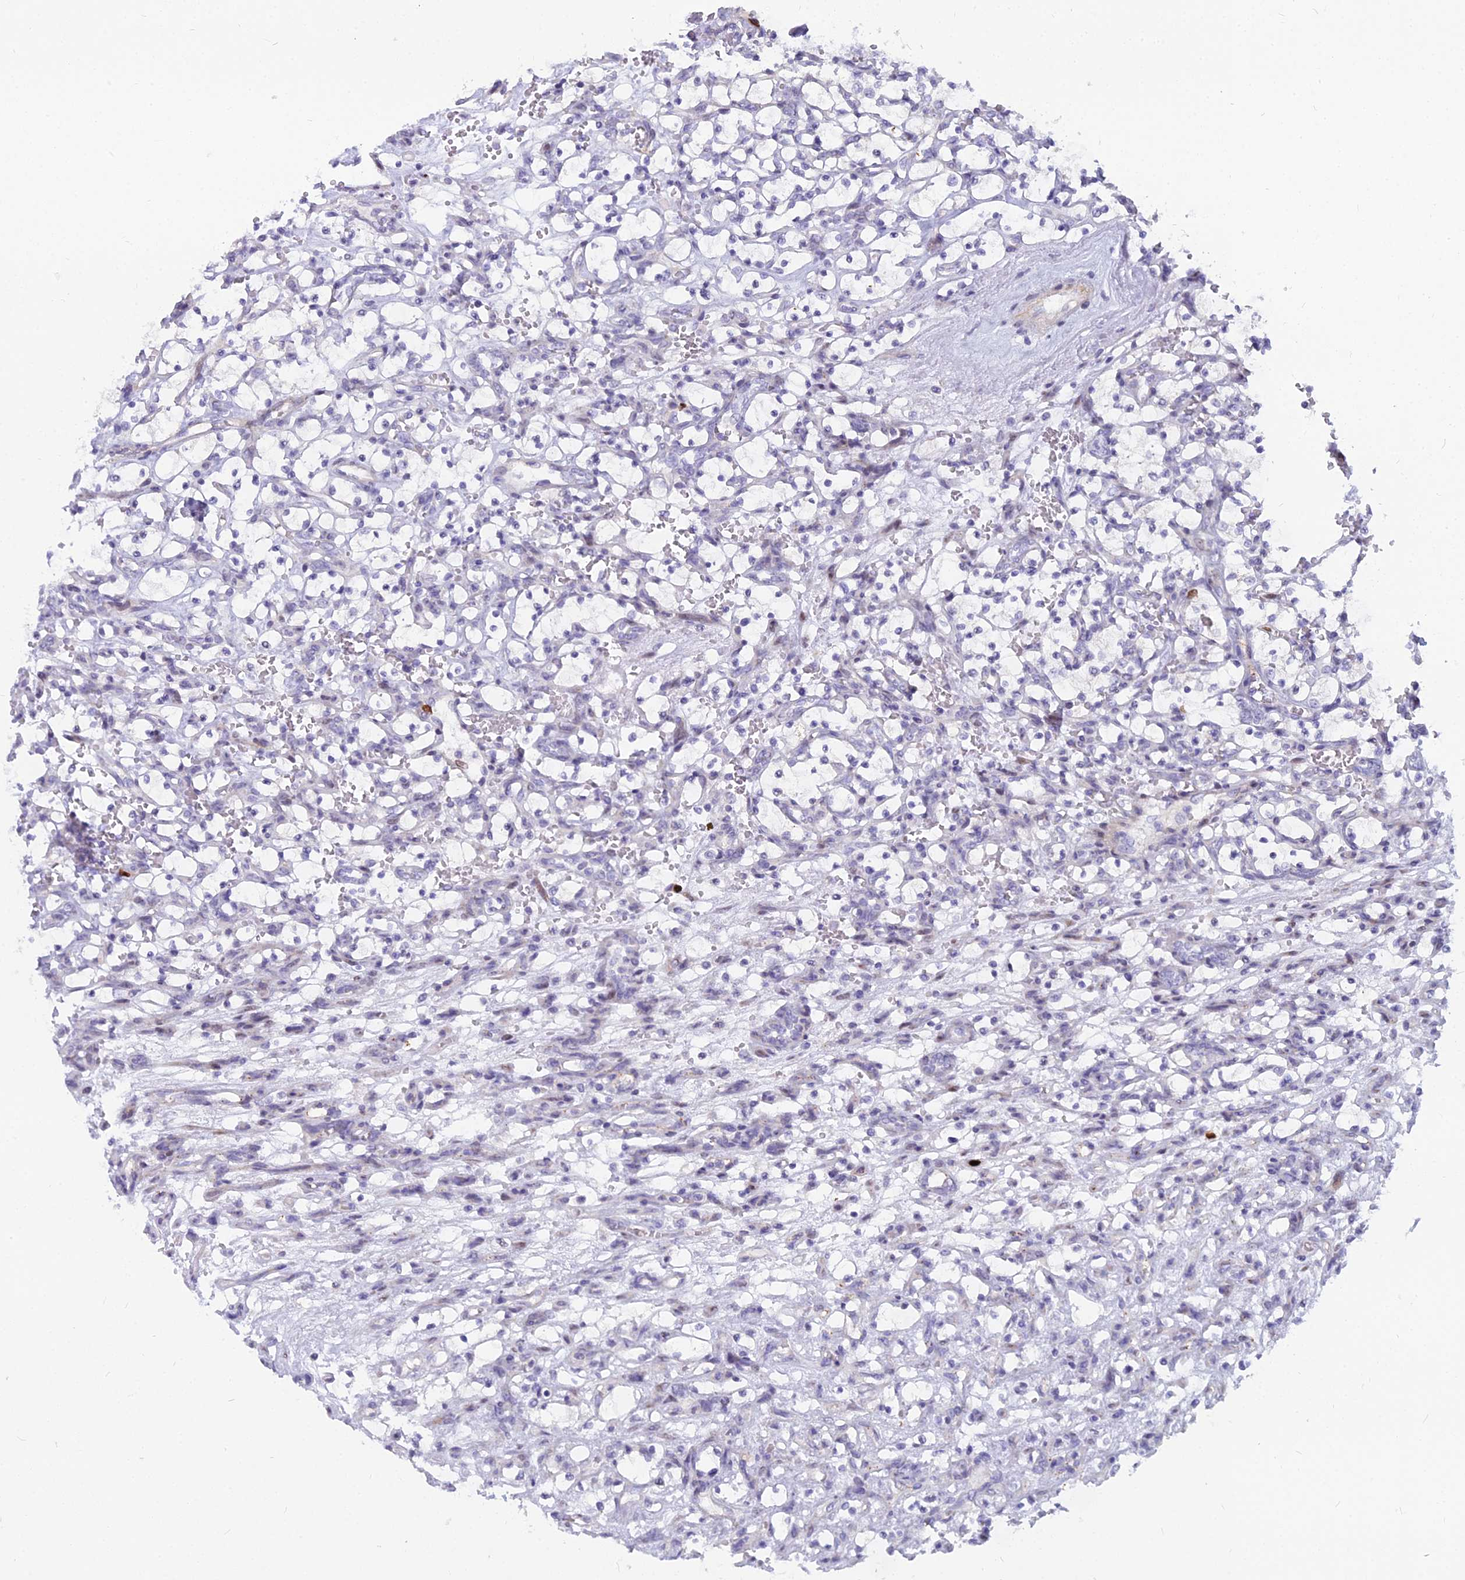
{"staining": {"intensity": "negative", "quantity": "none", "location": "none"}, "tissue": "renal cancer", "cell_type": "Tumor cells", "image_type": "cancer", "snomed": [{"axis": "morphology", "description": "Adenocarcinoma, NOS"}, {"axis": "topography", "description": "Kidney"}], "caption": "Immunohistochemistry histopathology image of human renal cancer stained for a protein (brown), which displays no expression in tumor cells.", "gene": "NUSAP1", "patient": {"sex": "female", "age": 69}}